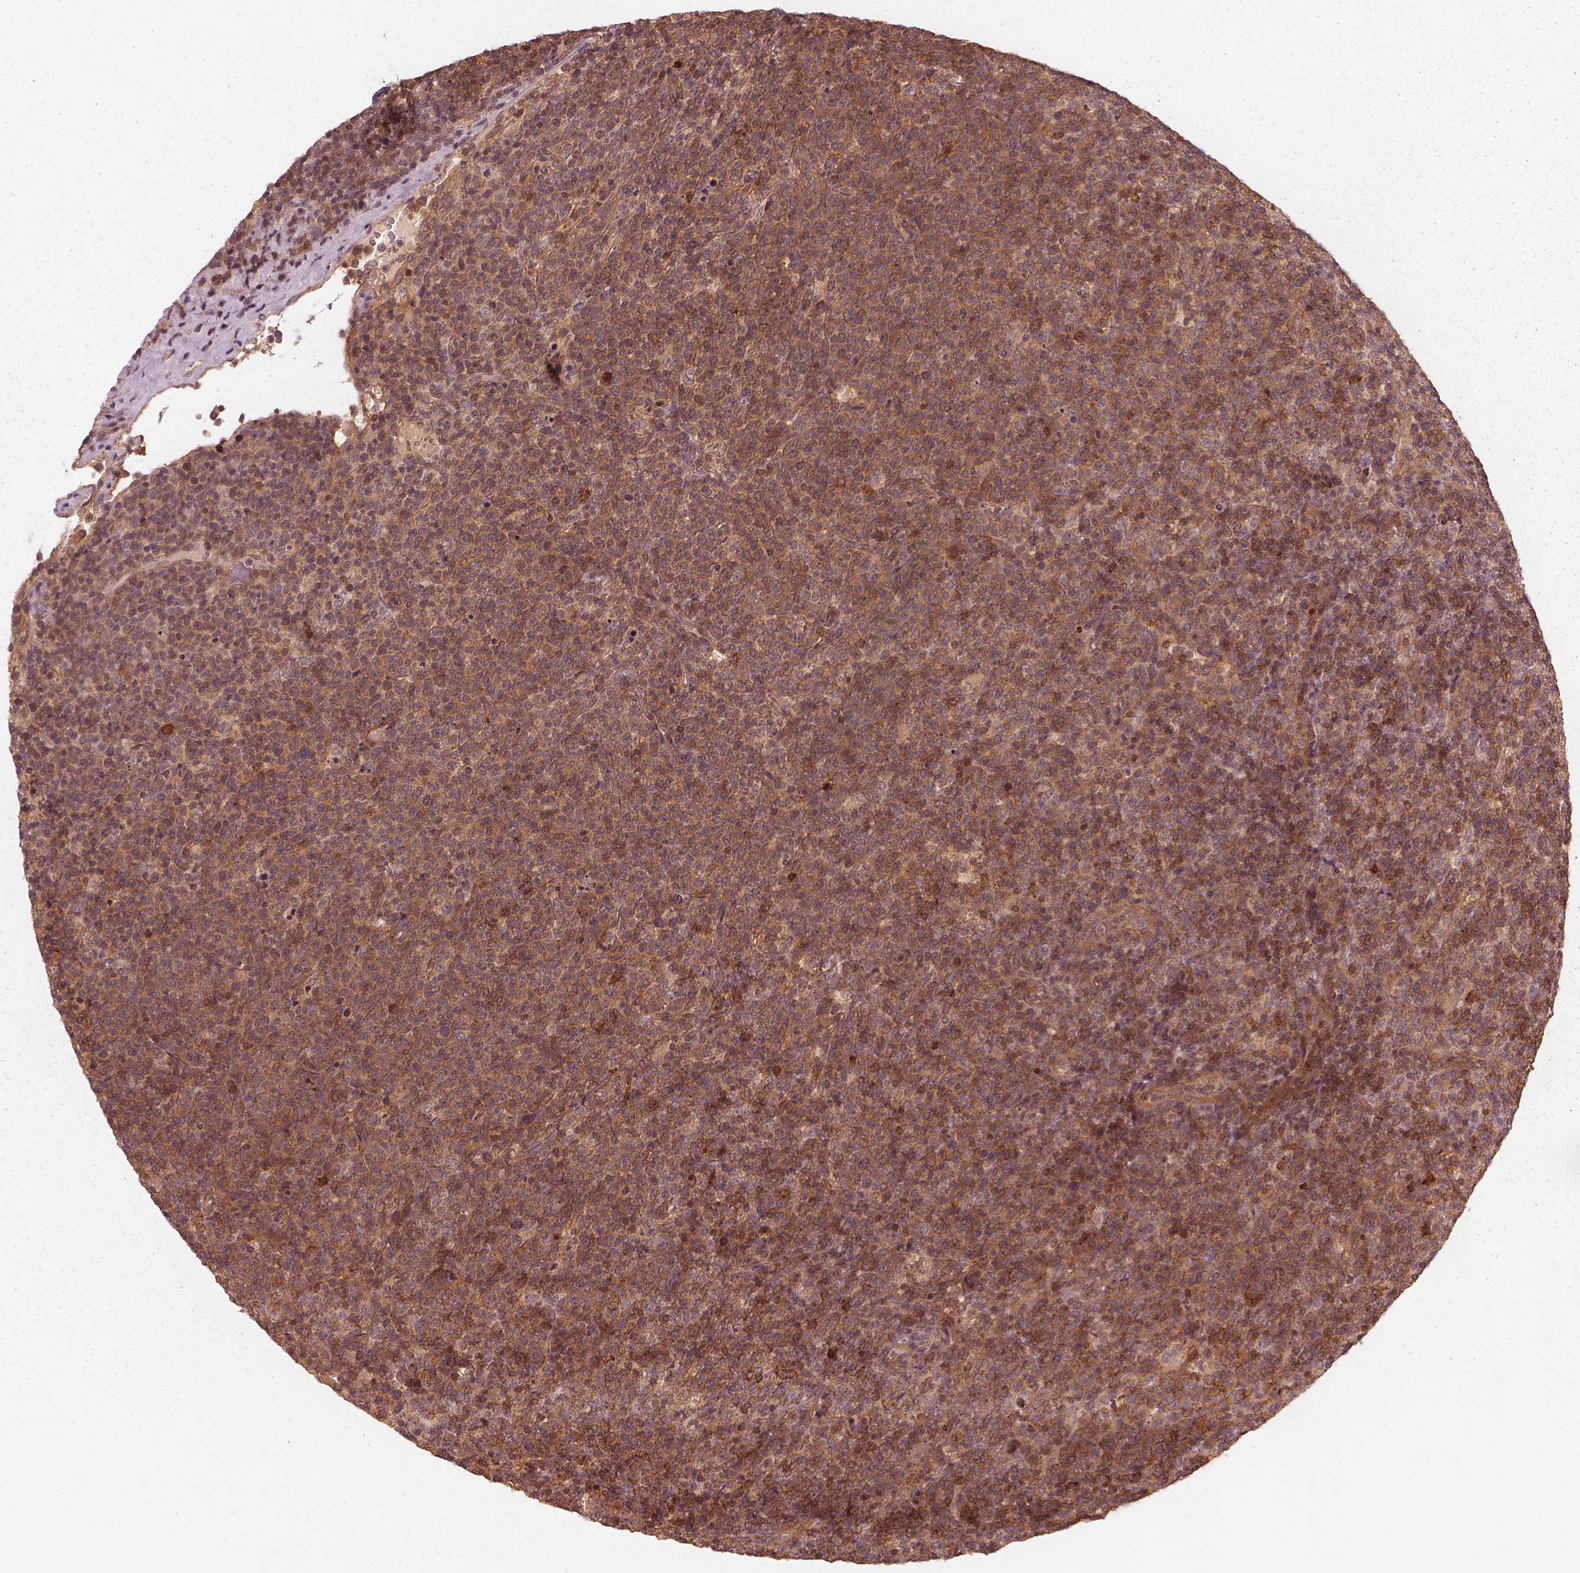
{"staining": {"intensity": "strong", "quantity": ">75%", "location": "cytoplasmic/membranous"}, "tissue": "lymphoma", "cell_type": "Tumor cells", "image_type": "cancer", "snomed": [{"axis": "morphology", "description": "Malignant lymphoma, non-Hodgkin's type, High grade"}, {"axis": "topography", "description": "Lymph node"}], "caption": "High-magnification brightfield microscopy of lymphoma stained with DAB (3,3'-diaminobenzidine) (brown) and counterstained with hematoxylin (blue). tumor cells exhibit strong cytoplasmic/membranous staining is identified in about>75% of cells.", "gene": "FAM107B", "patient": {"sex": "male", "age": 61}}